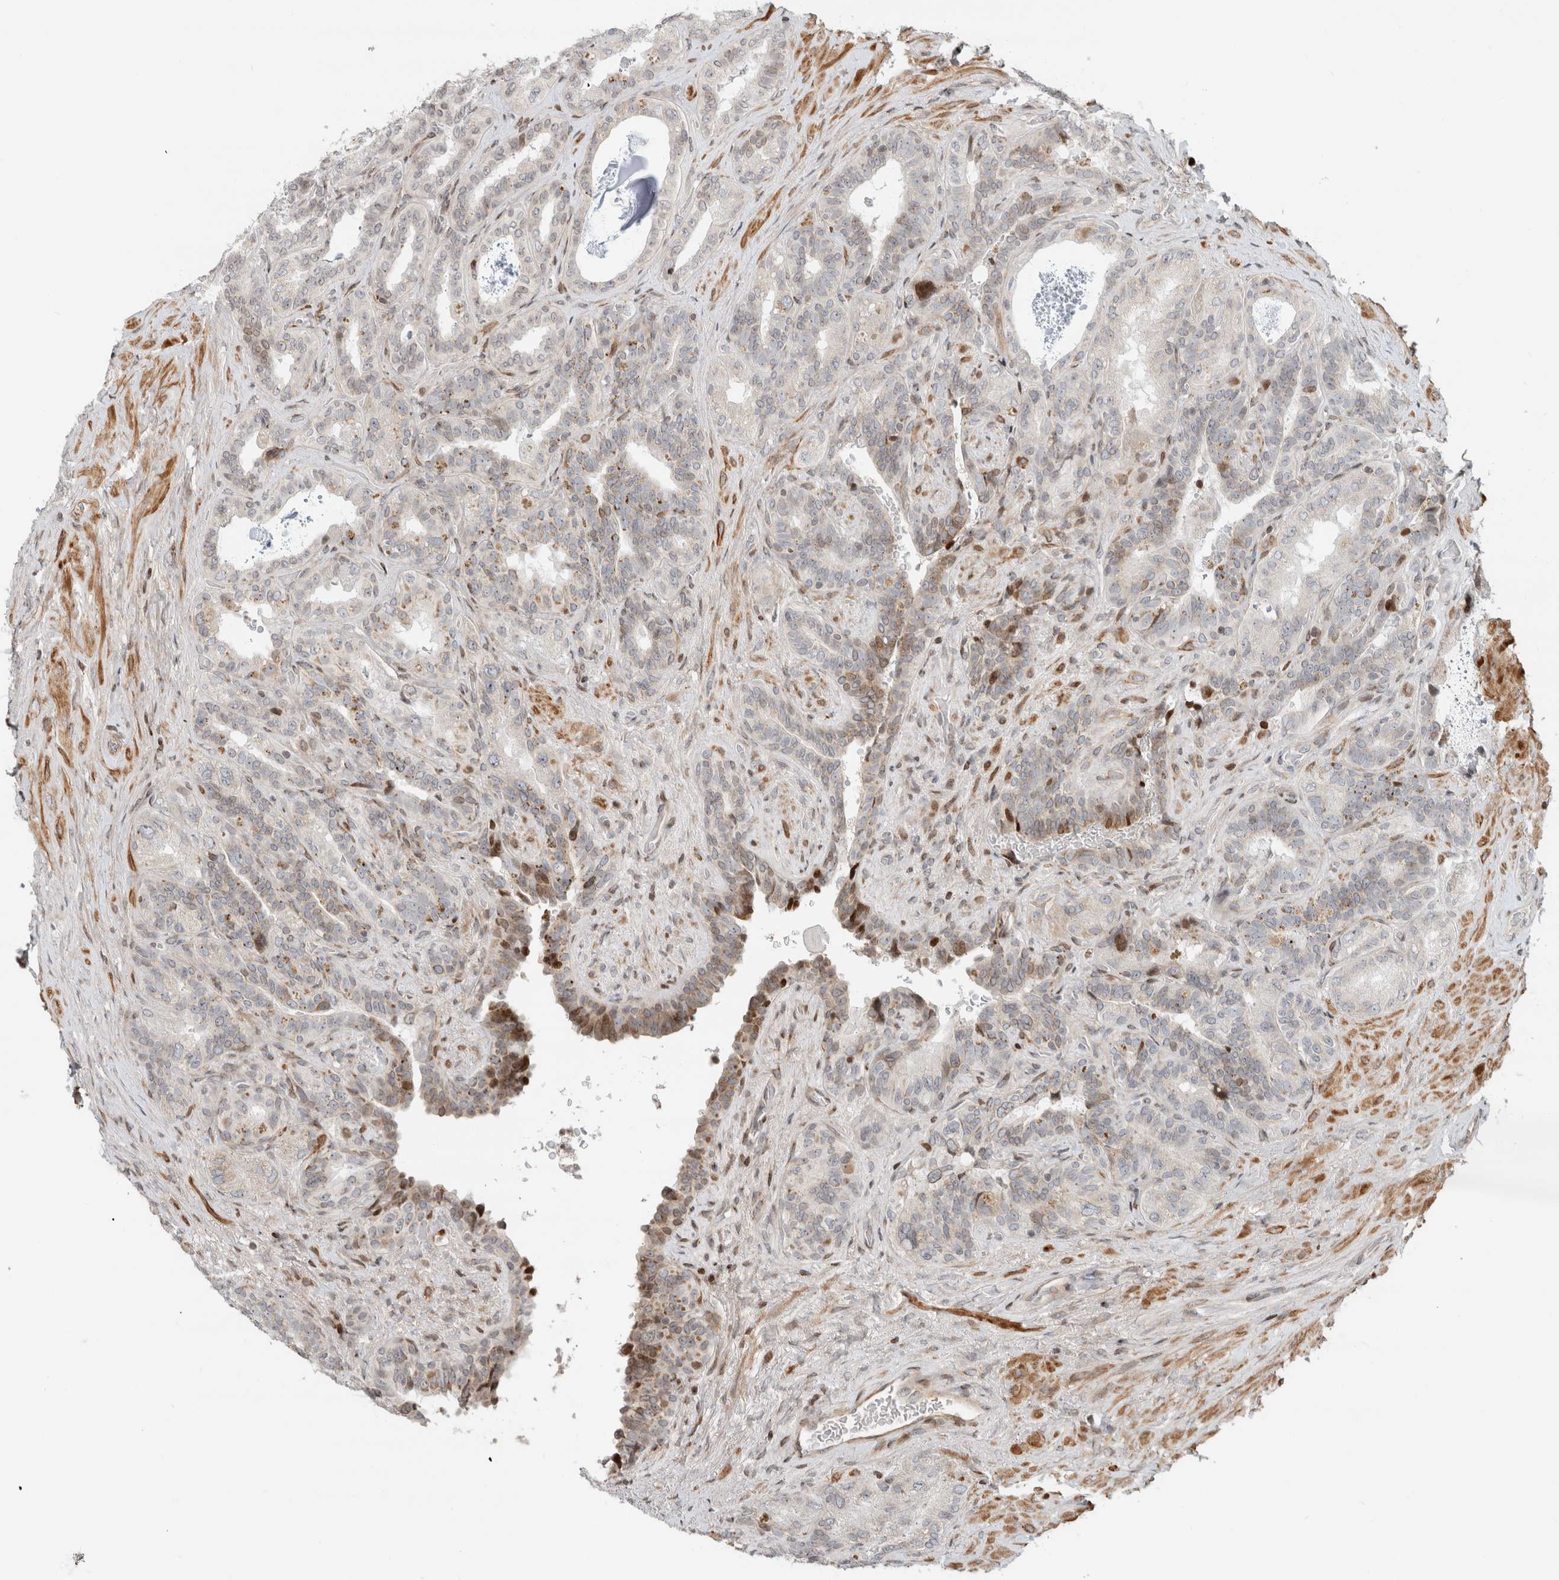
{"staining": {"intensity": "moderate", "quantity": "<25%", "location": "nuclear"}, "tissue": "seminal vesicle", "cell_type": "Glandular cells", "image_type": "normal", "snomed": [{"axis": "morphology", "description": "Normal tissue, NOS"}, {"axis": "topography", "description": "Prostate"}, {"axis": "topography", "description": "Seminal veicle"}], "caption": "The photomicrograph exhibits a brown stain indicating the presence of a protein in the nuclear of glandular cells in seminal vesicle. The protein of interest is shown in brown color, while the nuclei are stained blue.", "gene": "GINS4", "patient": {"sex": "male", "age": 67}}